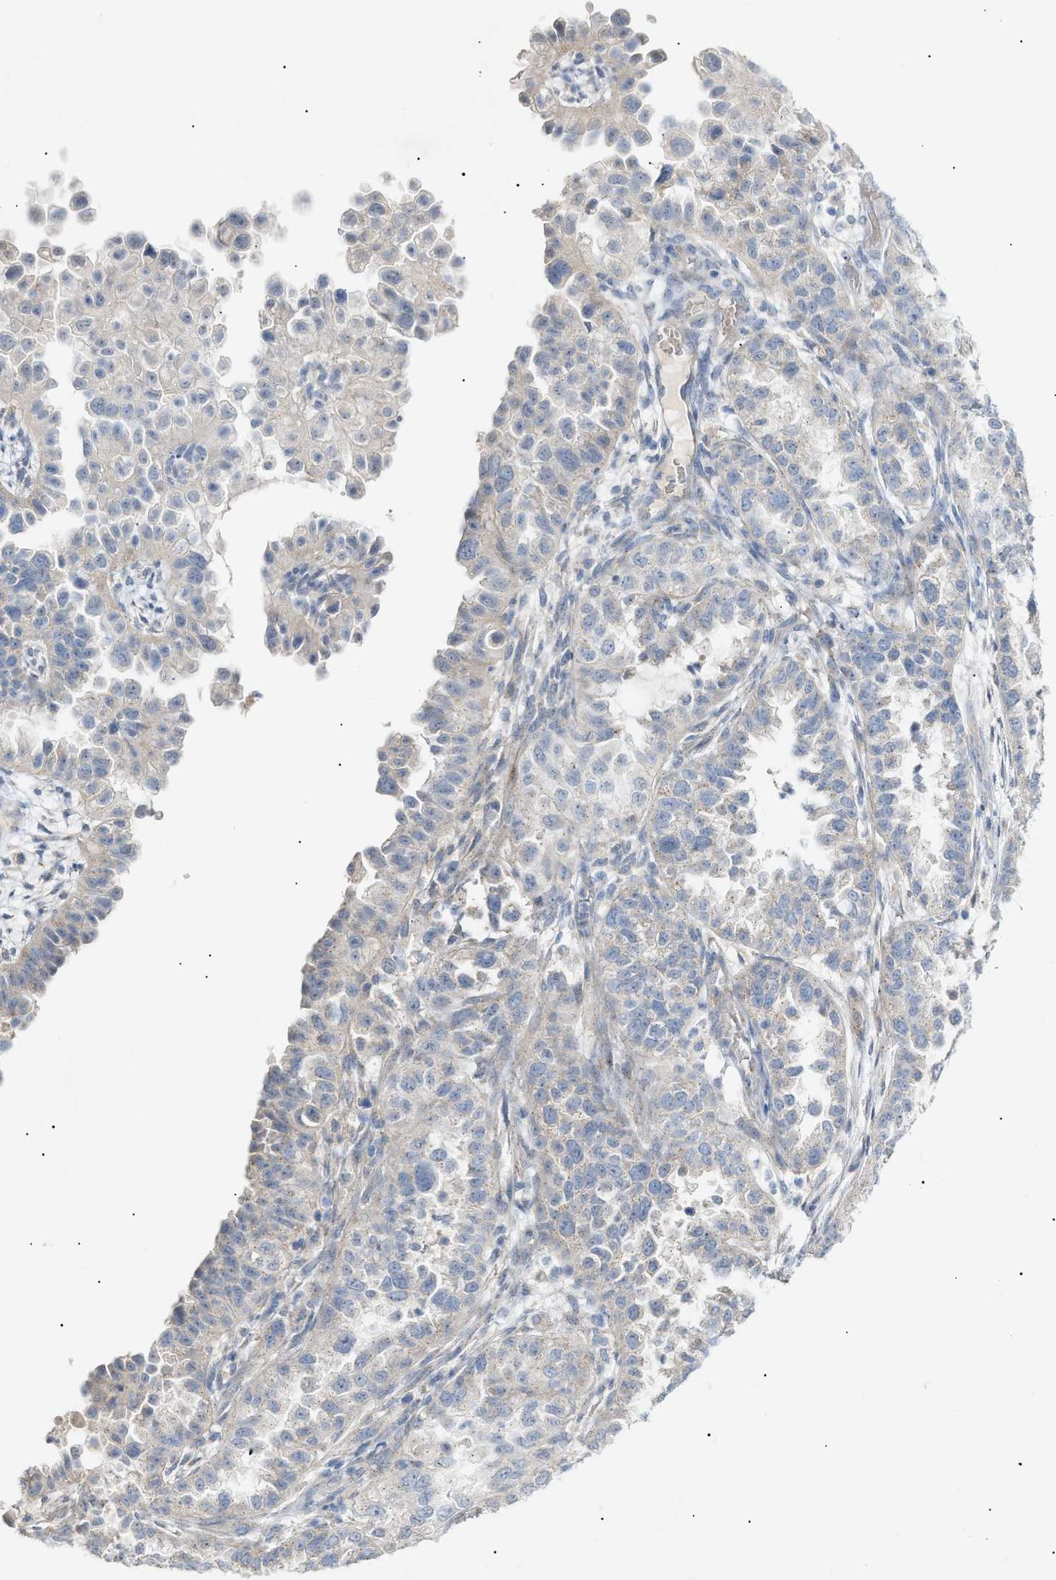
{"staining": {"intensity": "negative", "quantity": "none", "location": "none"}, "tissue": "endometrial cancer", "cell_type": "Tumor cells", "image_type": "cancer", "snomed": [{"axis": "morphology", "description": "Adenocarcinoma, NOS"}, {"axis": "topography", "description": "Endometrium"}], "caption": "IHC of human adenocarcinoma (endometrial) demonstrates no positivity in tumor cells.", "gene": "SLC25A31", "patient": {"sex": "female", "age": 85}}